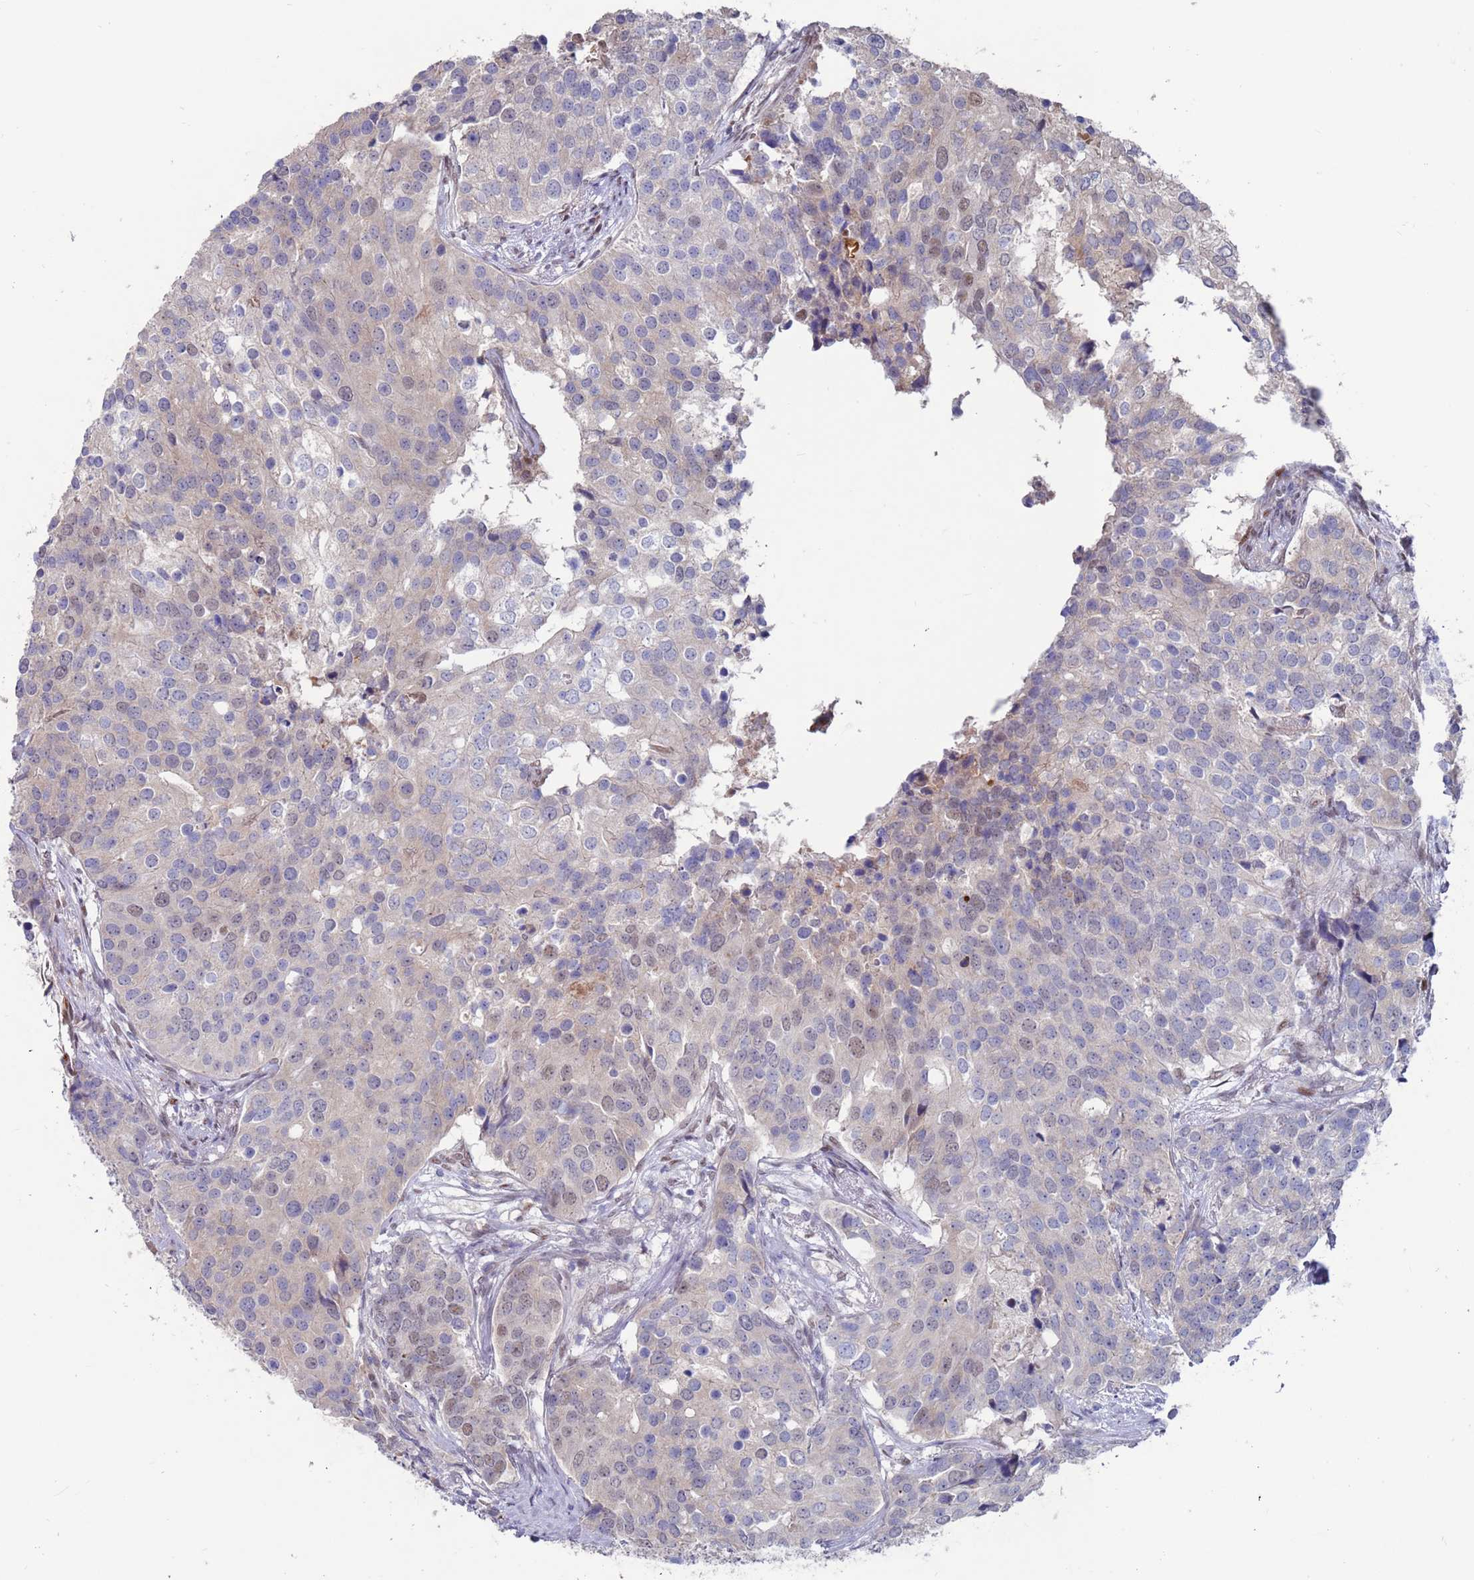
{"staining": {"intensity": "weak", "quantity": "<25%", "location": "nuclear"}, "tissue": "prostate cancer", "cell_type": "Tumor cells", "image_type": "cancer", "snomed": [{"axis": "morphology", "description": "Adenocarcinoma, High grade"}, {"axis": "topography", "description": "Prostate"}], "caption": "Tumor cells show no significant positivity in high-grade adenocarcinoma (prostate).", "gene": "FBXO27", "patient": {"sex": "male", "age": 62}}